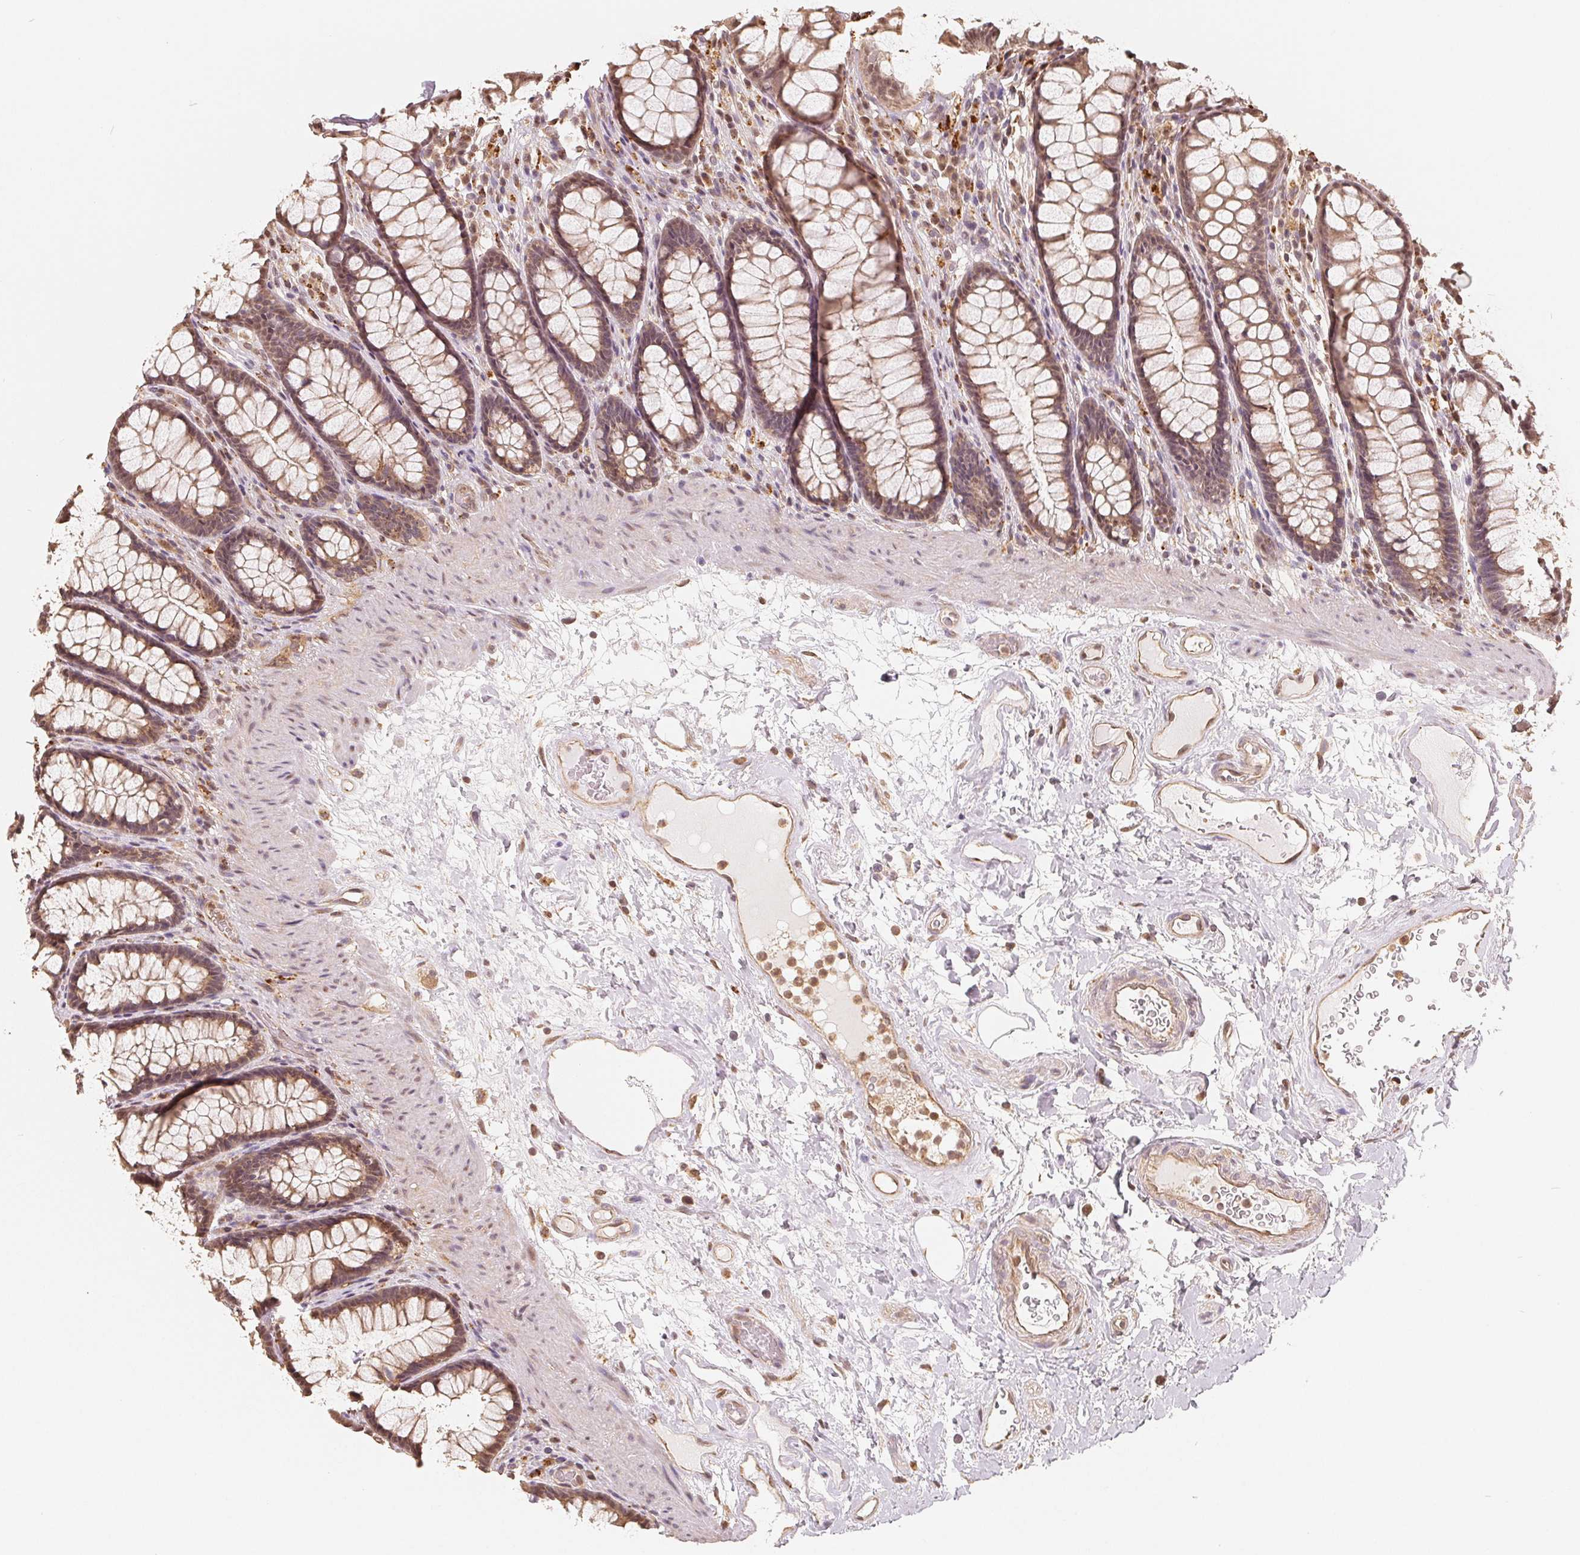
{"staining": {"intensity": "weak", "quantity": ">75%", "location": "cytoplasmic/membranous,nuclear"}, "tissue": "rectum", "cell_type": "Glandular cells", "image_type": "normal", "snomed": [{"axis": "morphology", "description": "Normal tissue, NOS"}, {"axis": "topography", "description": "Rectum"}], "caption": "Glandular cells display low levels of weak cytoplasmic/membranous,nuclear expression in about >75% of cells in benign human rectum.", "gene": "GUSB", "patient": {"sex": "male", "age": 72}}